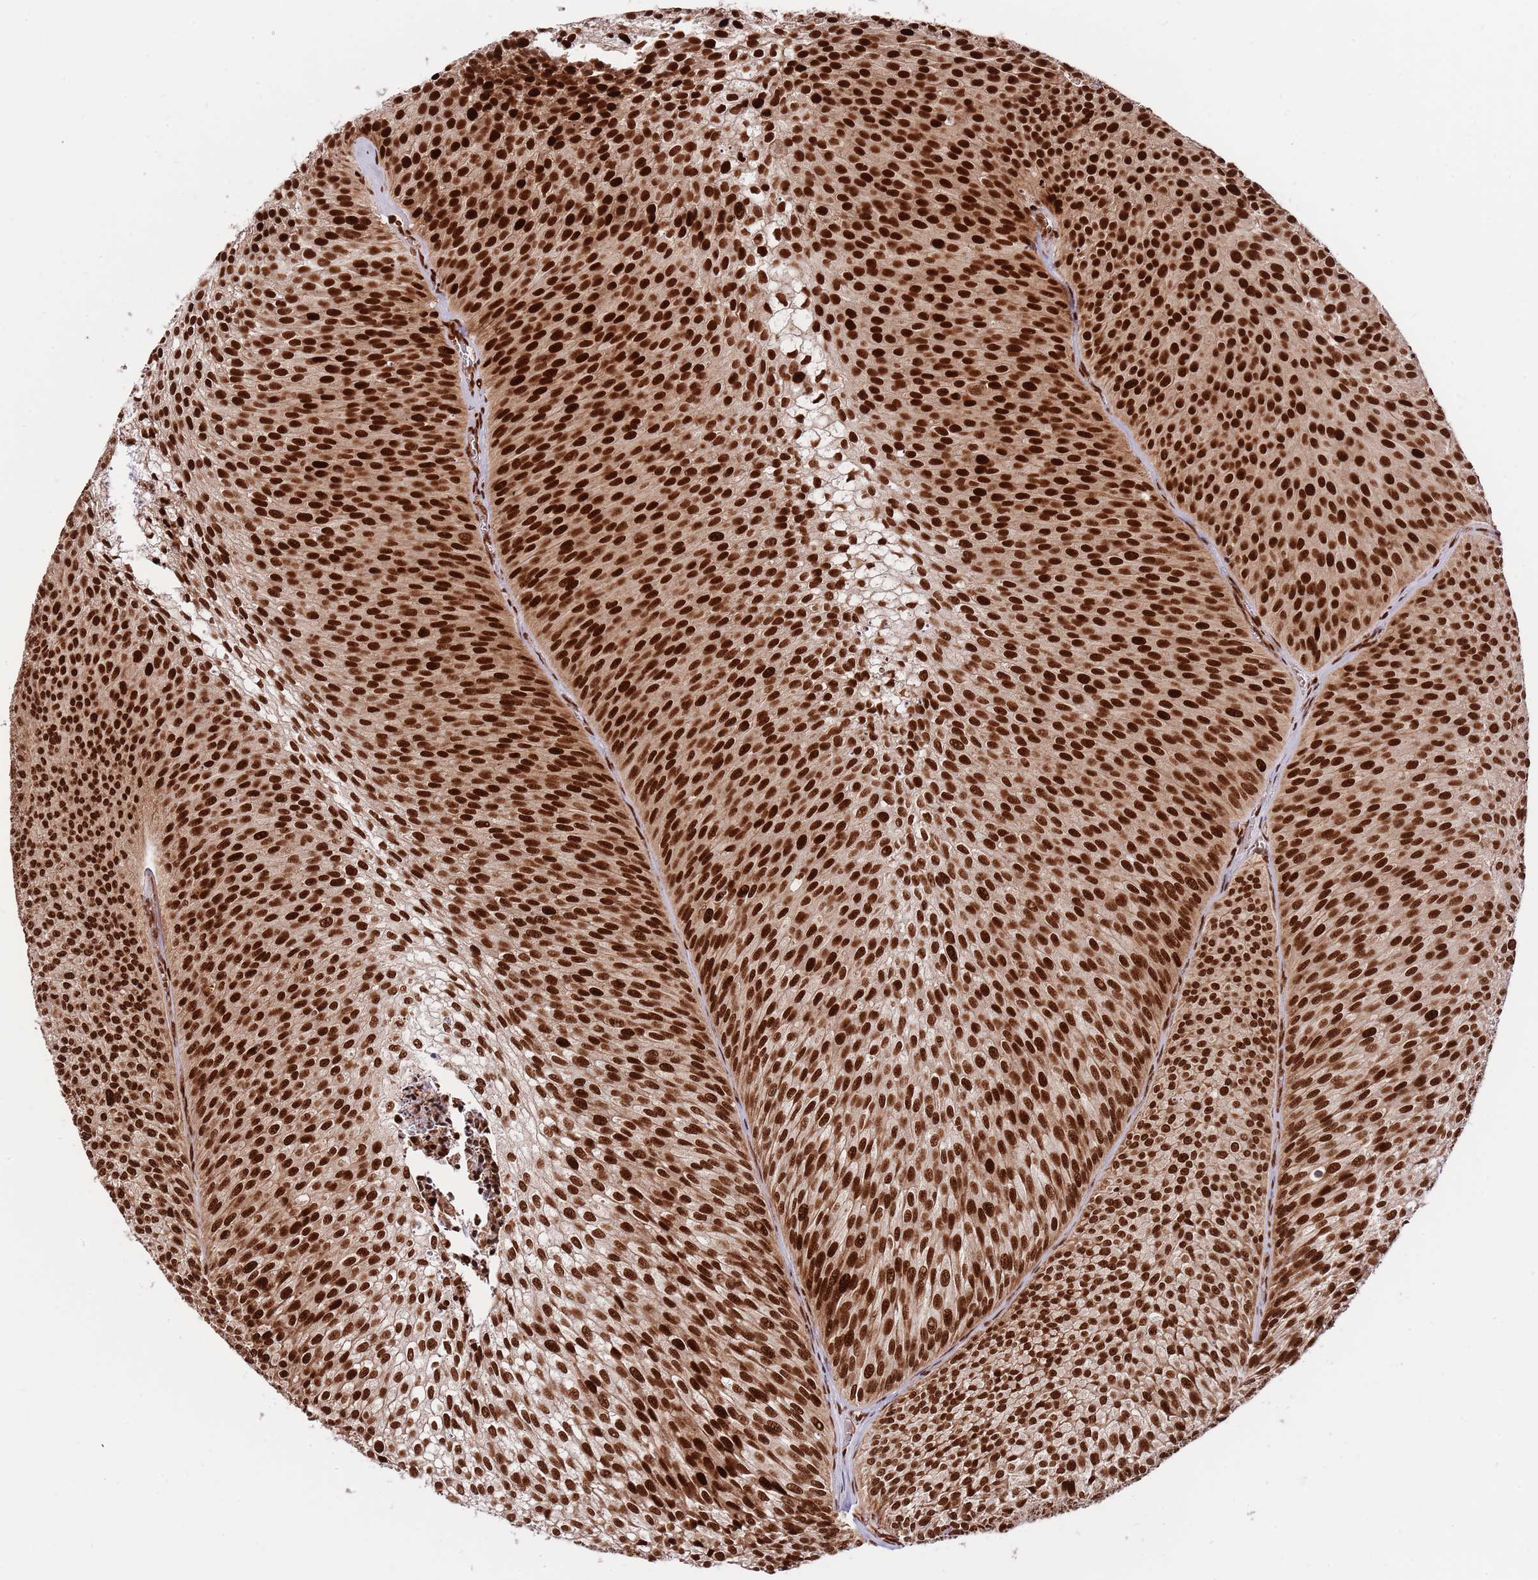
{"staining": {"intensity": "strong", "quantity": ">75%", "location": "nuclear"}, "tissue": "urothelial cancer", "cell_type": "Tumor cells", "image_type": "cancer", "snomed": [{"axis": "morphology", "description": "Urothelial carcinoma, Low grade"}, {"axis": "topography", "description": "Urinary bladder"}], "caption": "This photomicrograph shows urothelial cancer stained with IHC to label a protein in brown. The nuclear of tumor cells show strong positivity for the protein. Nuclei are counter-stained blue.", "gene": "RIF1", "patient": {"sex": "male", "age": 91}}